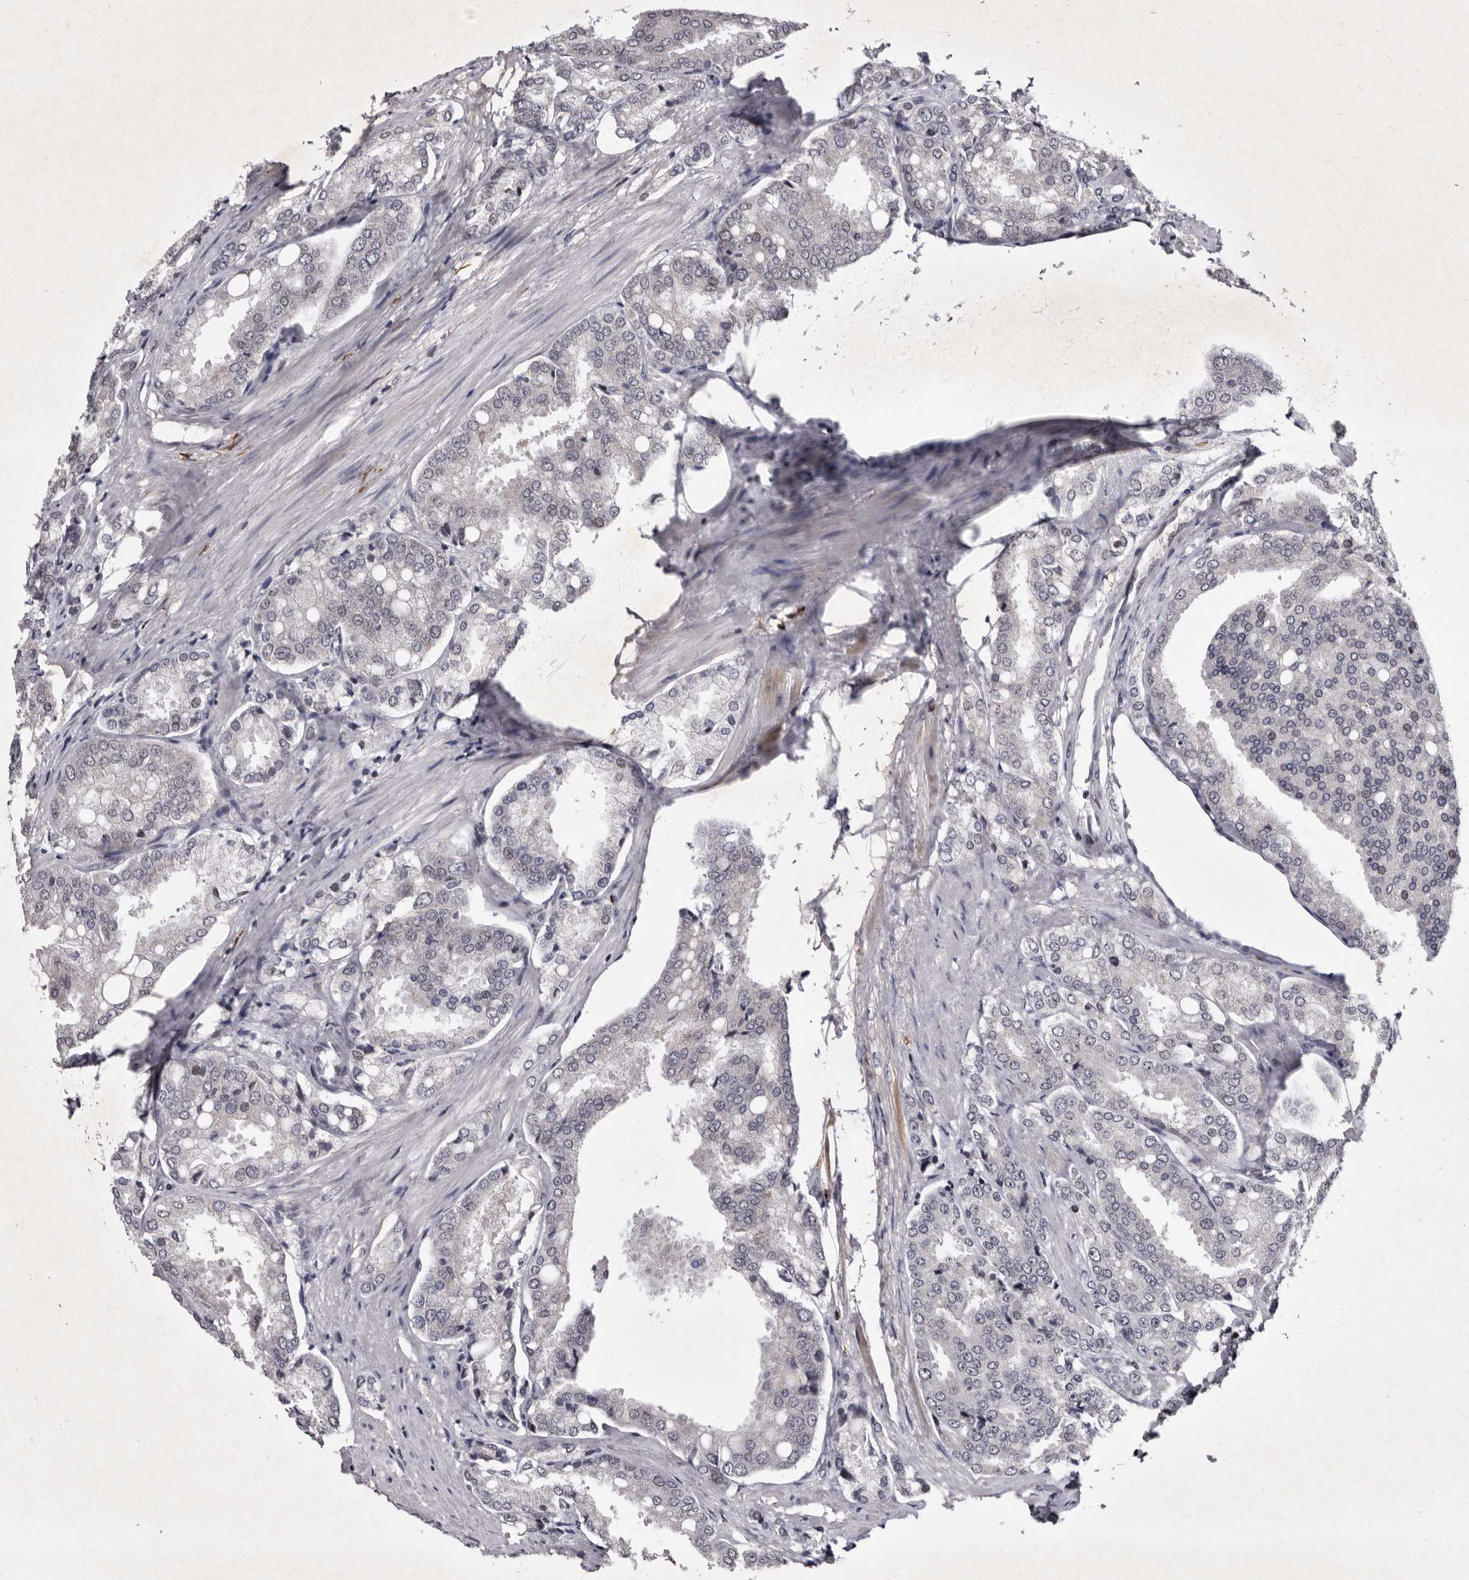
{"staining": {"intensity": "negative", "quantity": "none", "location": "none"}, "tissue": "prostate cancer", "cell_type": "Tumor cells", "image_type": "cancer", "snomed": [{"axis": "morphology", "description": "Adenocarcinoma, High grade"}, {"axis": "topography", "description": "Prostate"}], "caption": "Tumor cells are negative for brown protein staining in prostate cancer (adenocarcinoma (high-grade)).", "gene": "TNKS", "patient": {"sex": "male", "age": 50}}